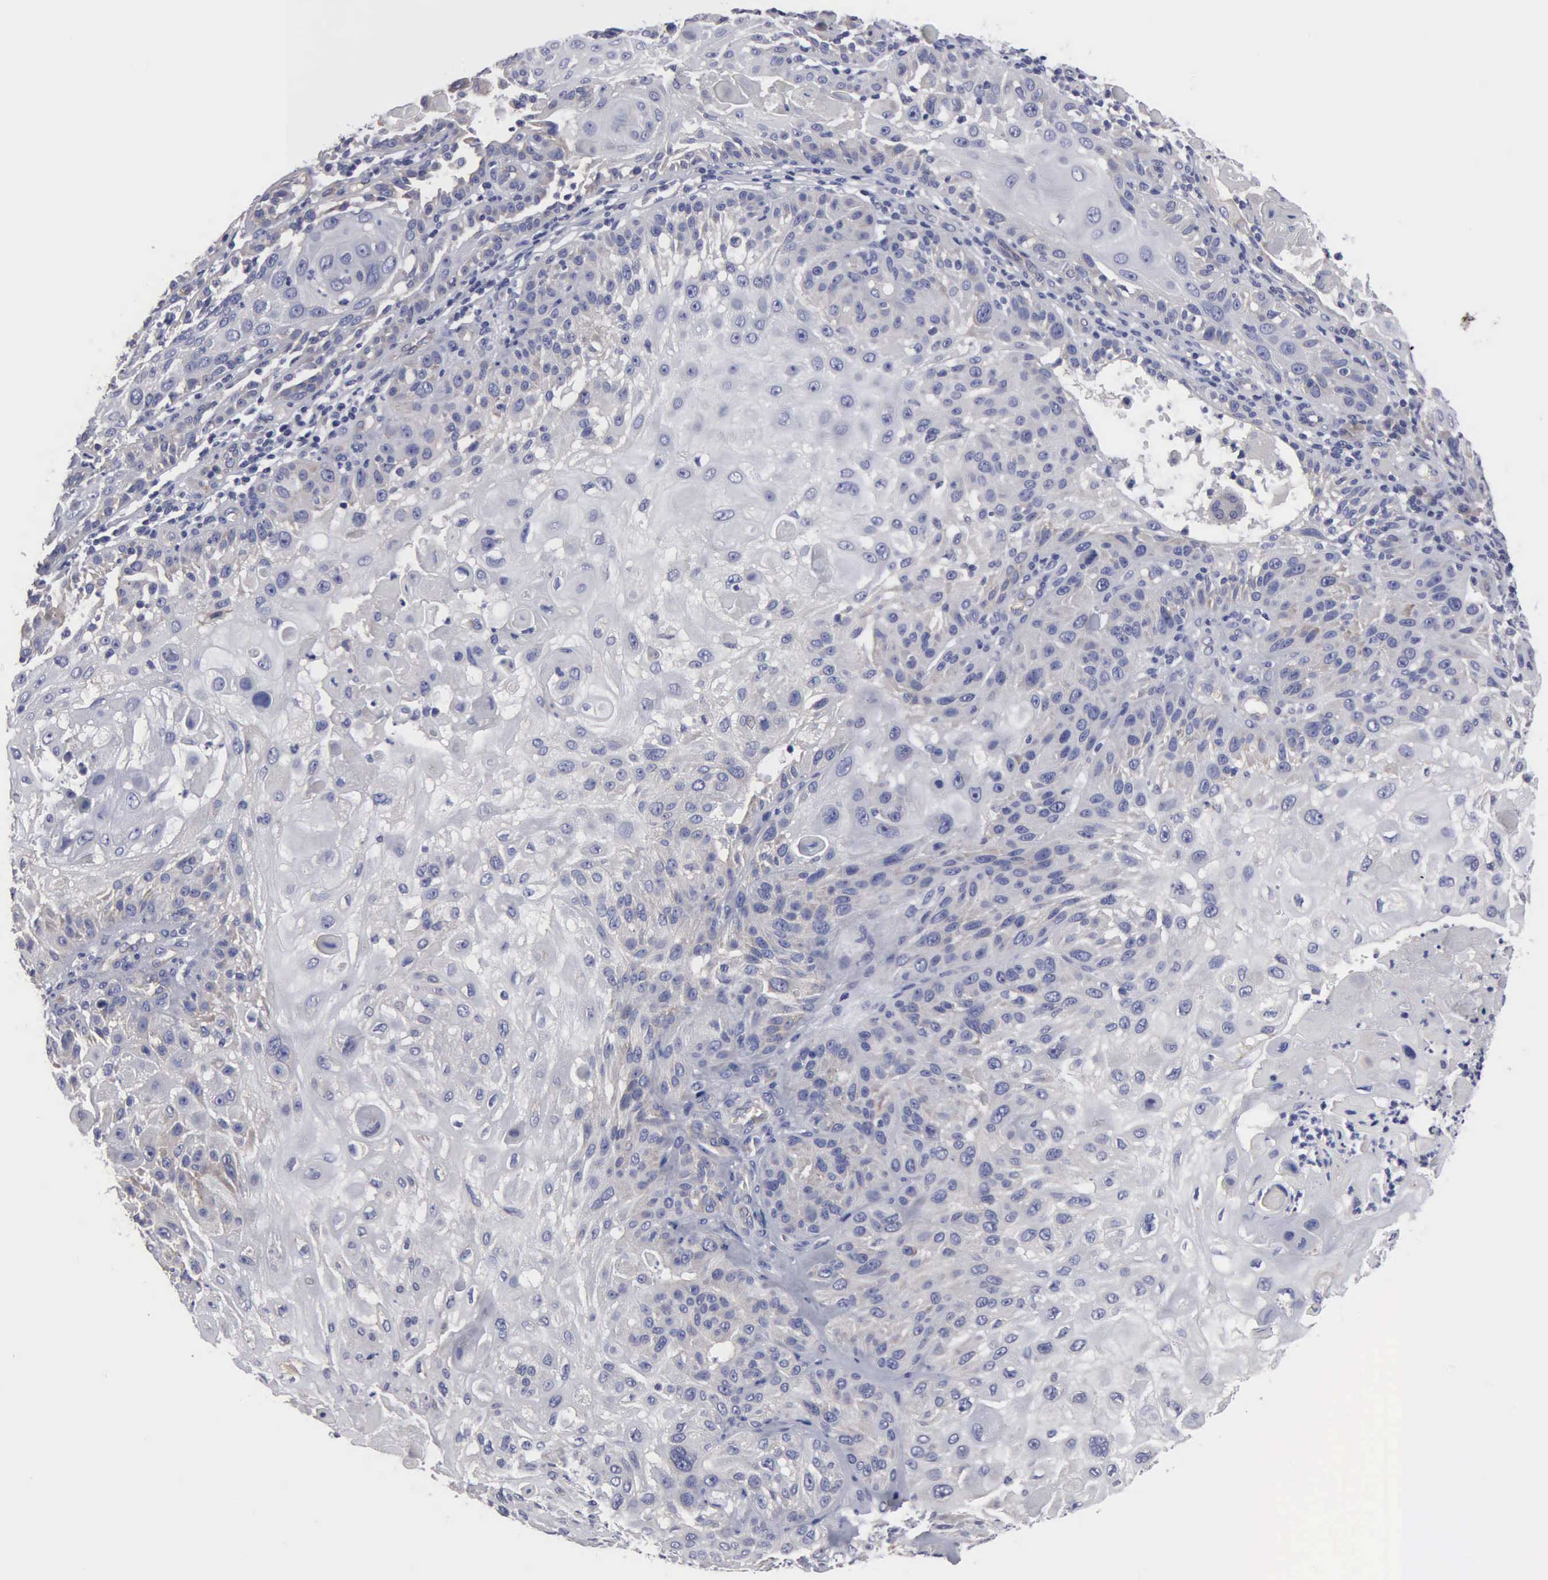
{"staining": {"intensity": "negative", "quantity": "none", "location": "none"}, "tissue": "skin cancer", "cell_type": "Tumor cells", "image_type": "cancer", "snomed": [{"axis": "morphology", "description": "Squamous cell carcinoma, NOS"}, {"axis": "topography", "description": "Skin"}], "caption": "A high-resolution photomicrograph shows immunohistochemistry staining of skin cancer (squamous cell carcinoma), which exhibits no significant positivity in tumor cells. (DAB immunohistochemistry (IHC), high magnification).", "gene": "RDX", "patient": {"sex": "female", "age": 89}}